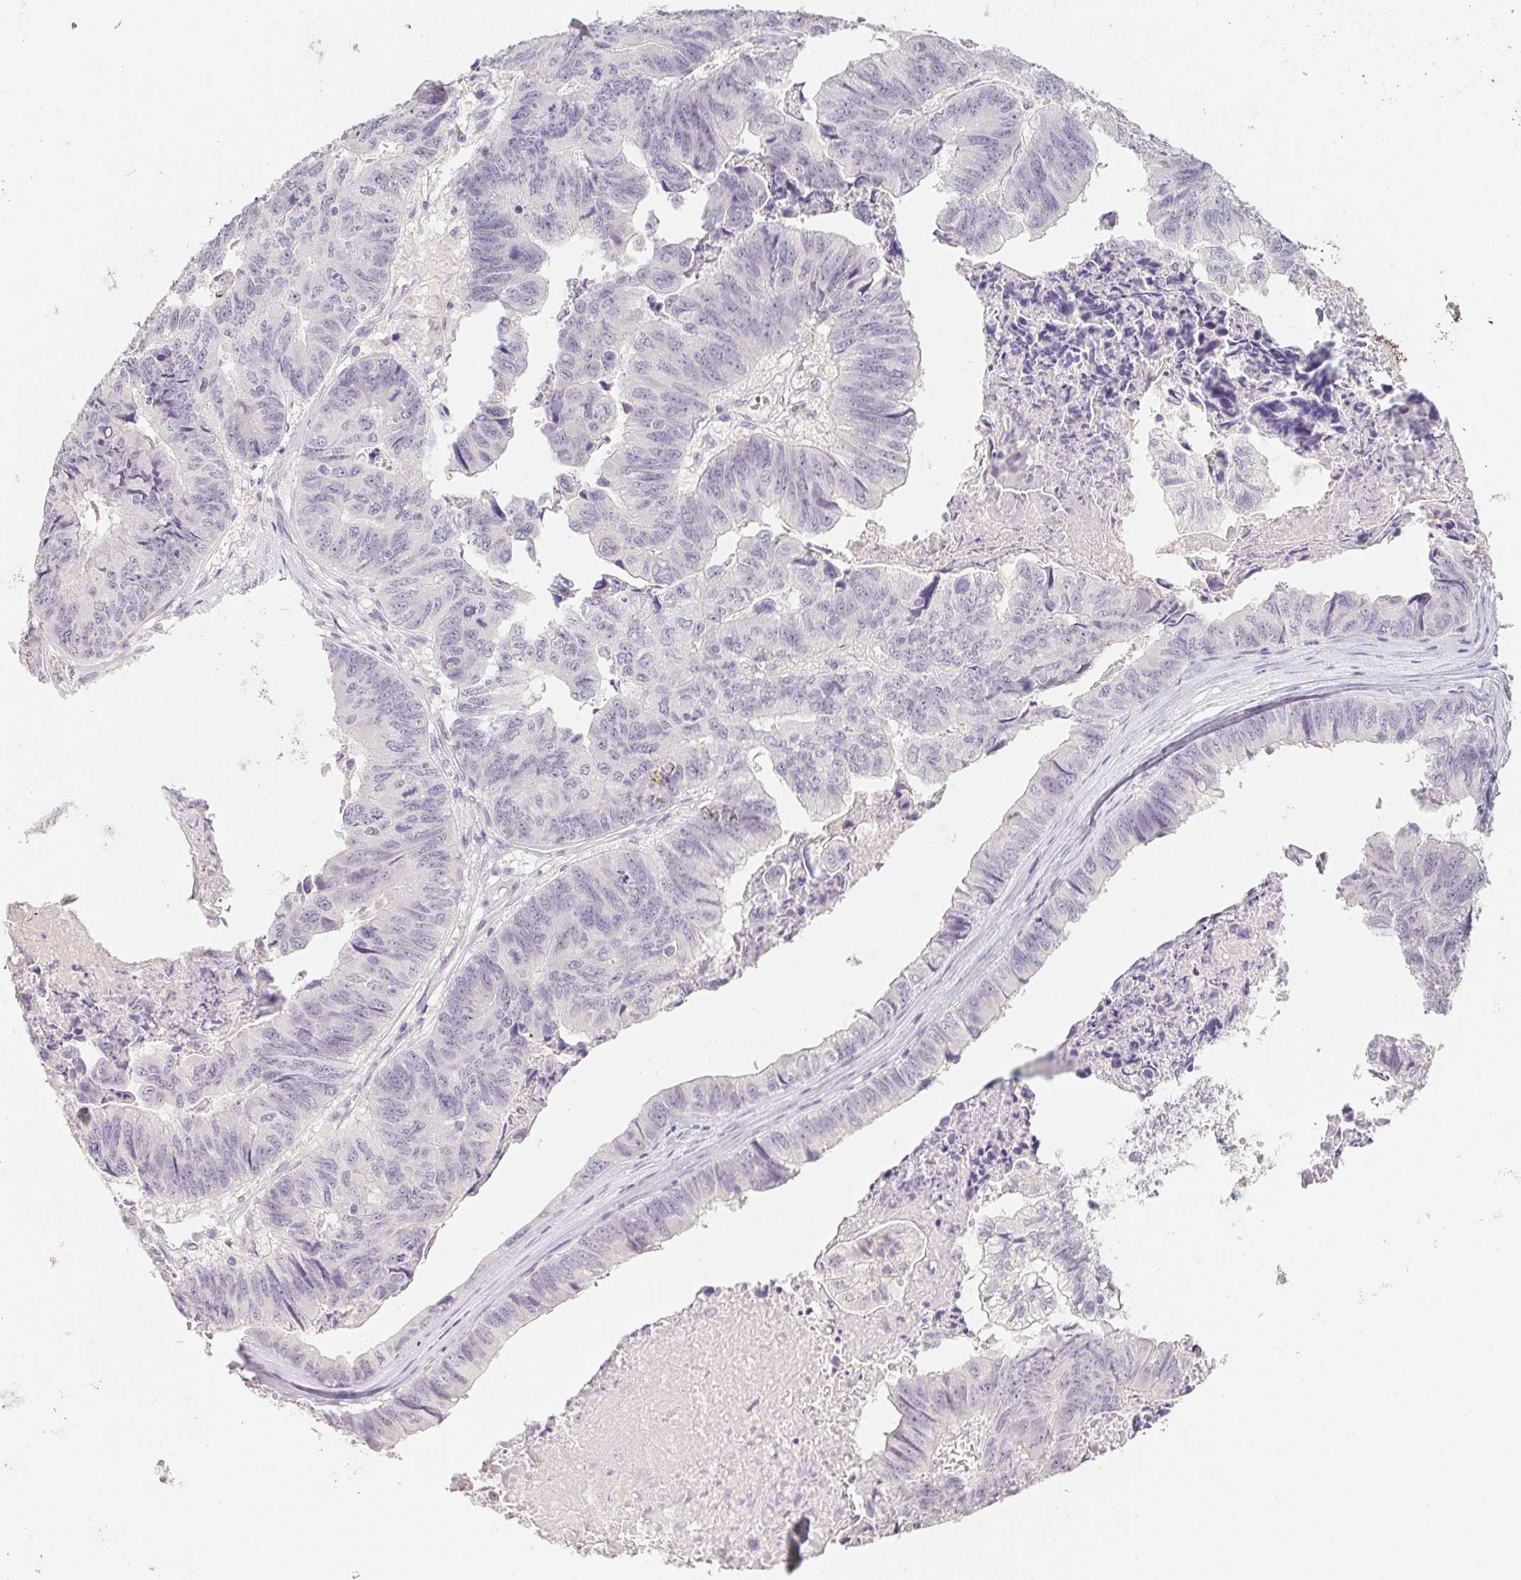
{"staining": {"intensity": "negative", "quantity": "none", "location": "none"}, "tissue": "stomach cancer", "cell_type": "Tumor cells", "image_type": "cancer", "snomed": [{"axis": "morphology", "description": "Adenocarcinoma, NOS"}, {"axis": "topography", "description": "Stomach, lower"}], "caption": "Stomach cancer (adenocarcinoma) was stained to show a protein in brown. There is no significant staining in tumor cells.", "gene": "ZBBX", "patient": {"sex": "male", "age": 77}}